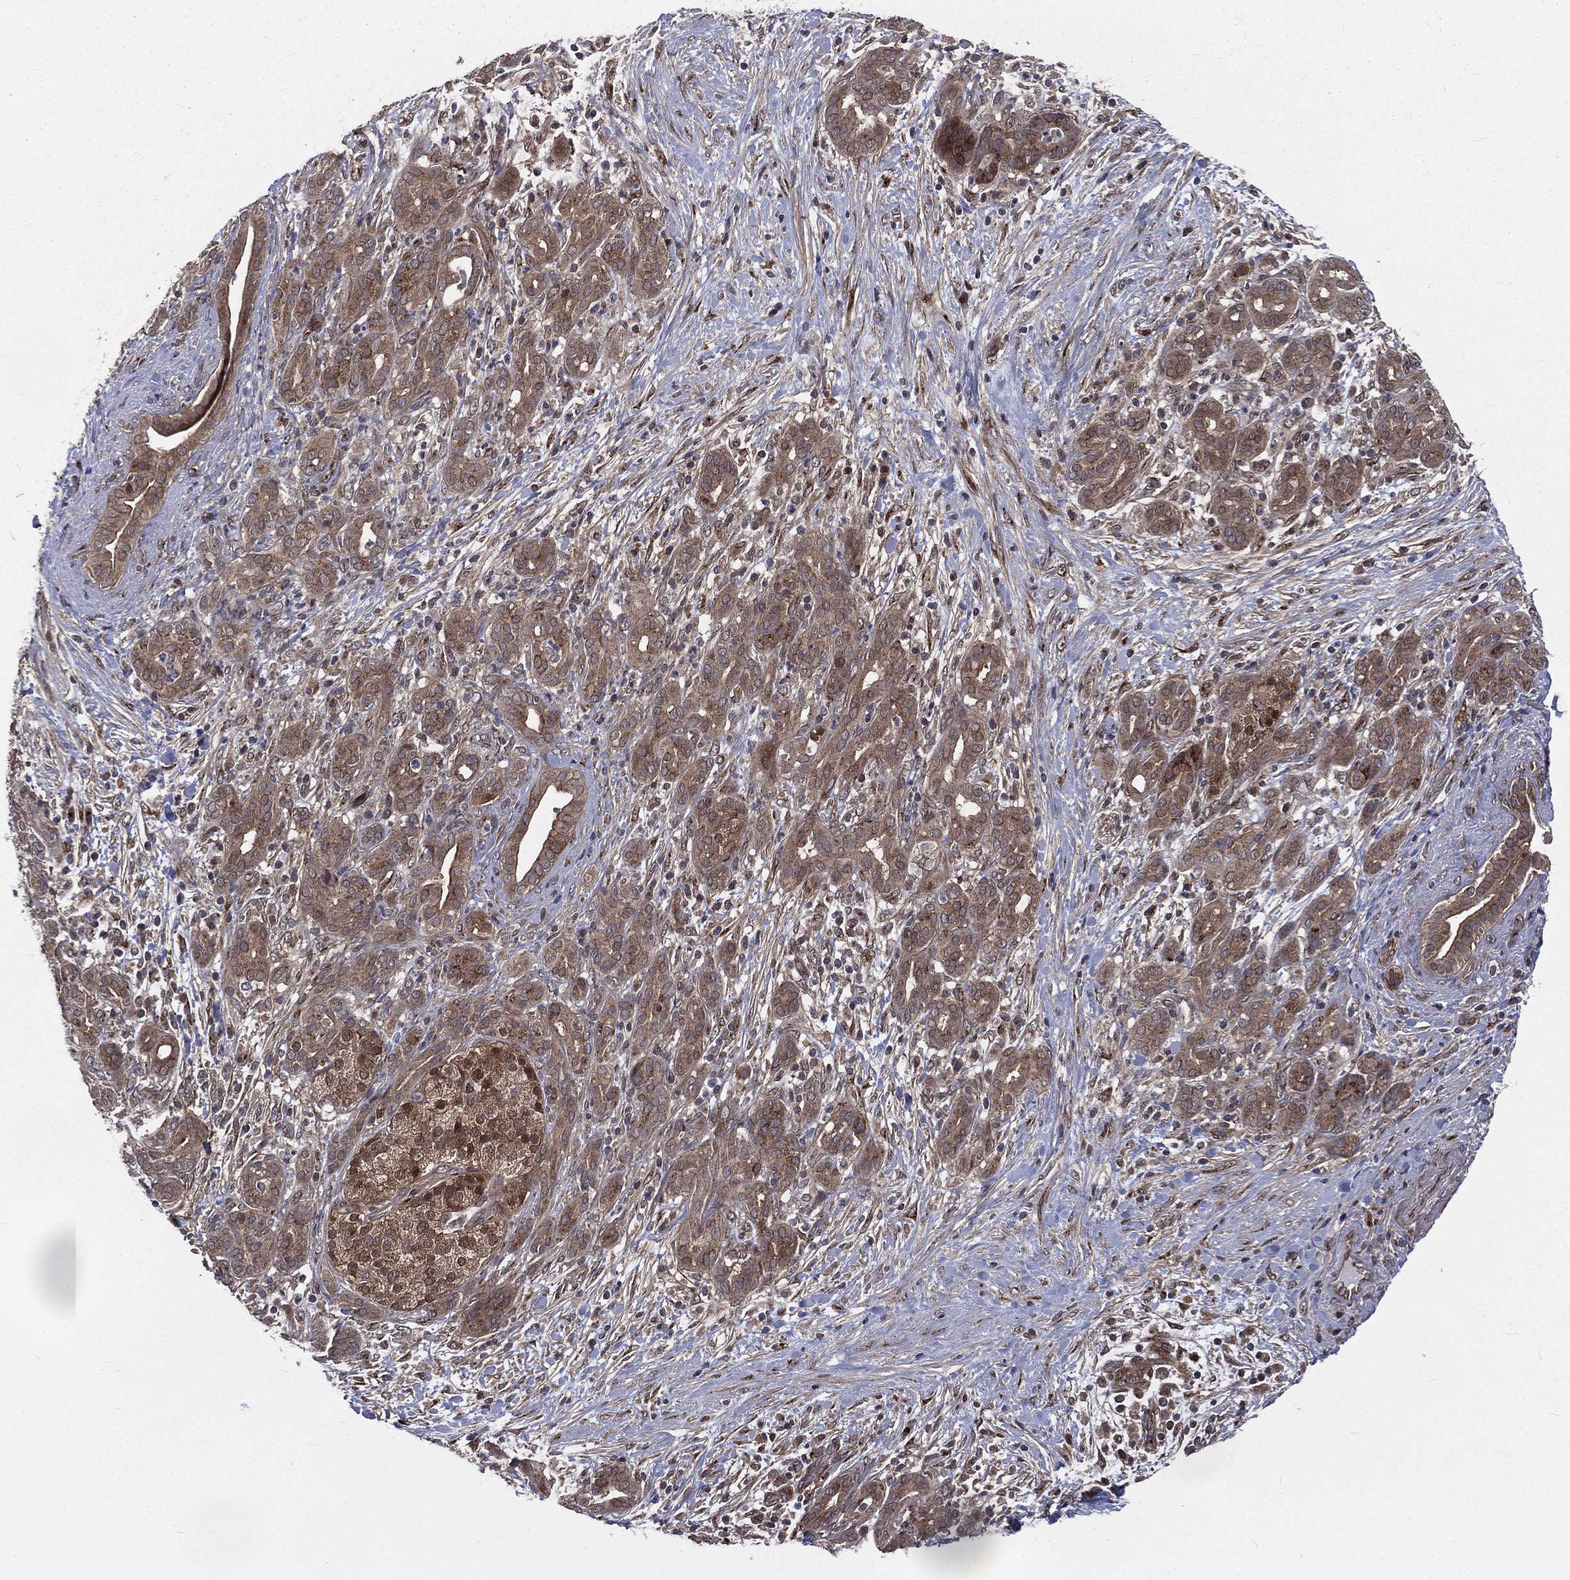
{"staining": {"intensity": "moderate", "quantity": ">75%", "location": "cytoplasmic/membranous"}, "tissue": "pancreatic cancer", "cell_type": "Tumor cells", "image_type": "cancer", "snomed": [{"axis": "morphology", "description": "Adenocarcinoma, NOS"}, {"axis": "topography", "description": "Pancreas"}], "caption": "Immunohistochemistry (DAB) staining of human adenocarcinoma (pancreatic) shows moderate cytoplasmic/membranous protein staining in approximately >75% of tumor cells.", "gene": "ARL3", "patient": {"sex": "male", "age": 44}}